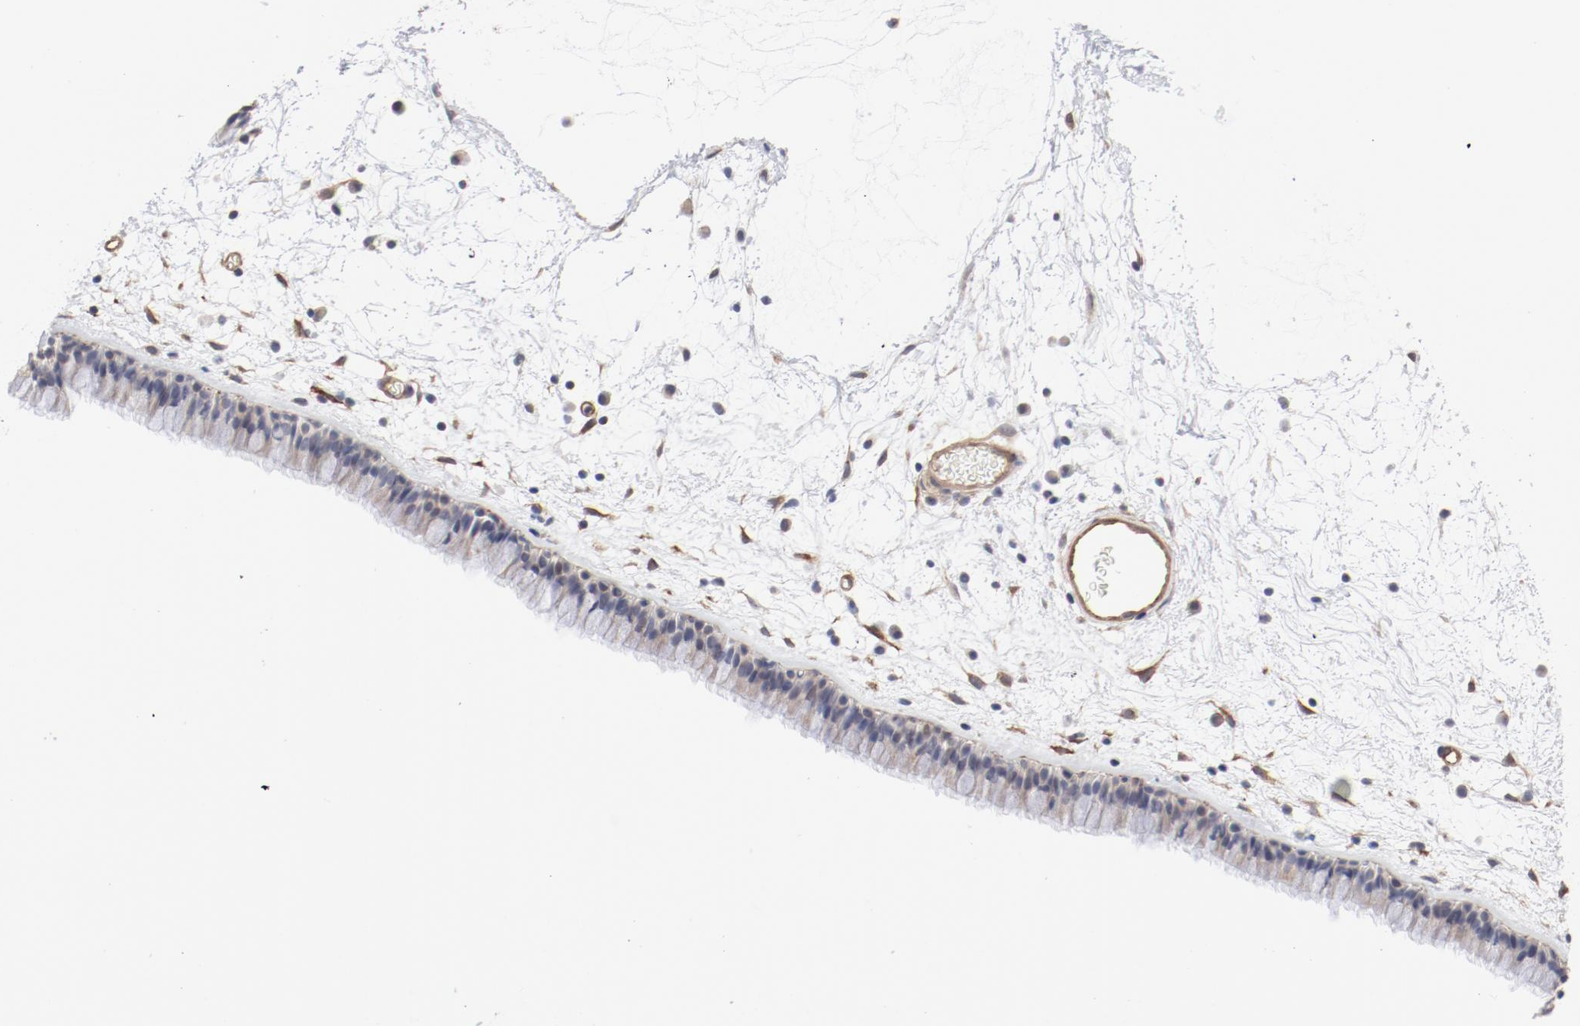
{"staining": {"intensity": "negative", "quantity": "none", "location": "none"}, "tissue": "nasopharynx", "cell_type": "Respiratory epithelial cells", "image_type": "normal", "snomed": [{"axis": "morphology", "description": "Normal tissue, NOS"}, {"axis": "morphology", "description": "Inflammation, NOS"}, {"axis": "topography", "description": "Nasopharynx"}], "caption": "Protein analysis of benign nasopharynx shows no significant positivity in respiratory epithelial cells.", "gene": "MAGED4B", "patient": {"sex": "male", "age": 48}}